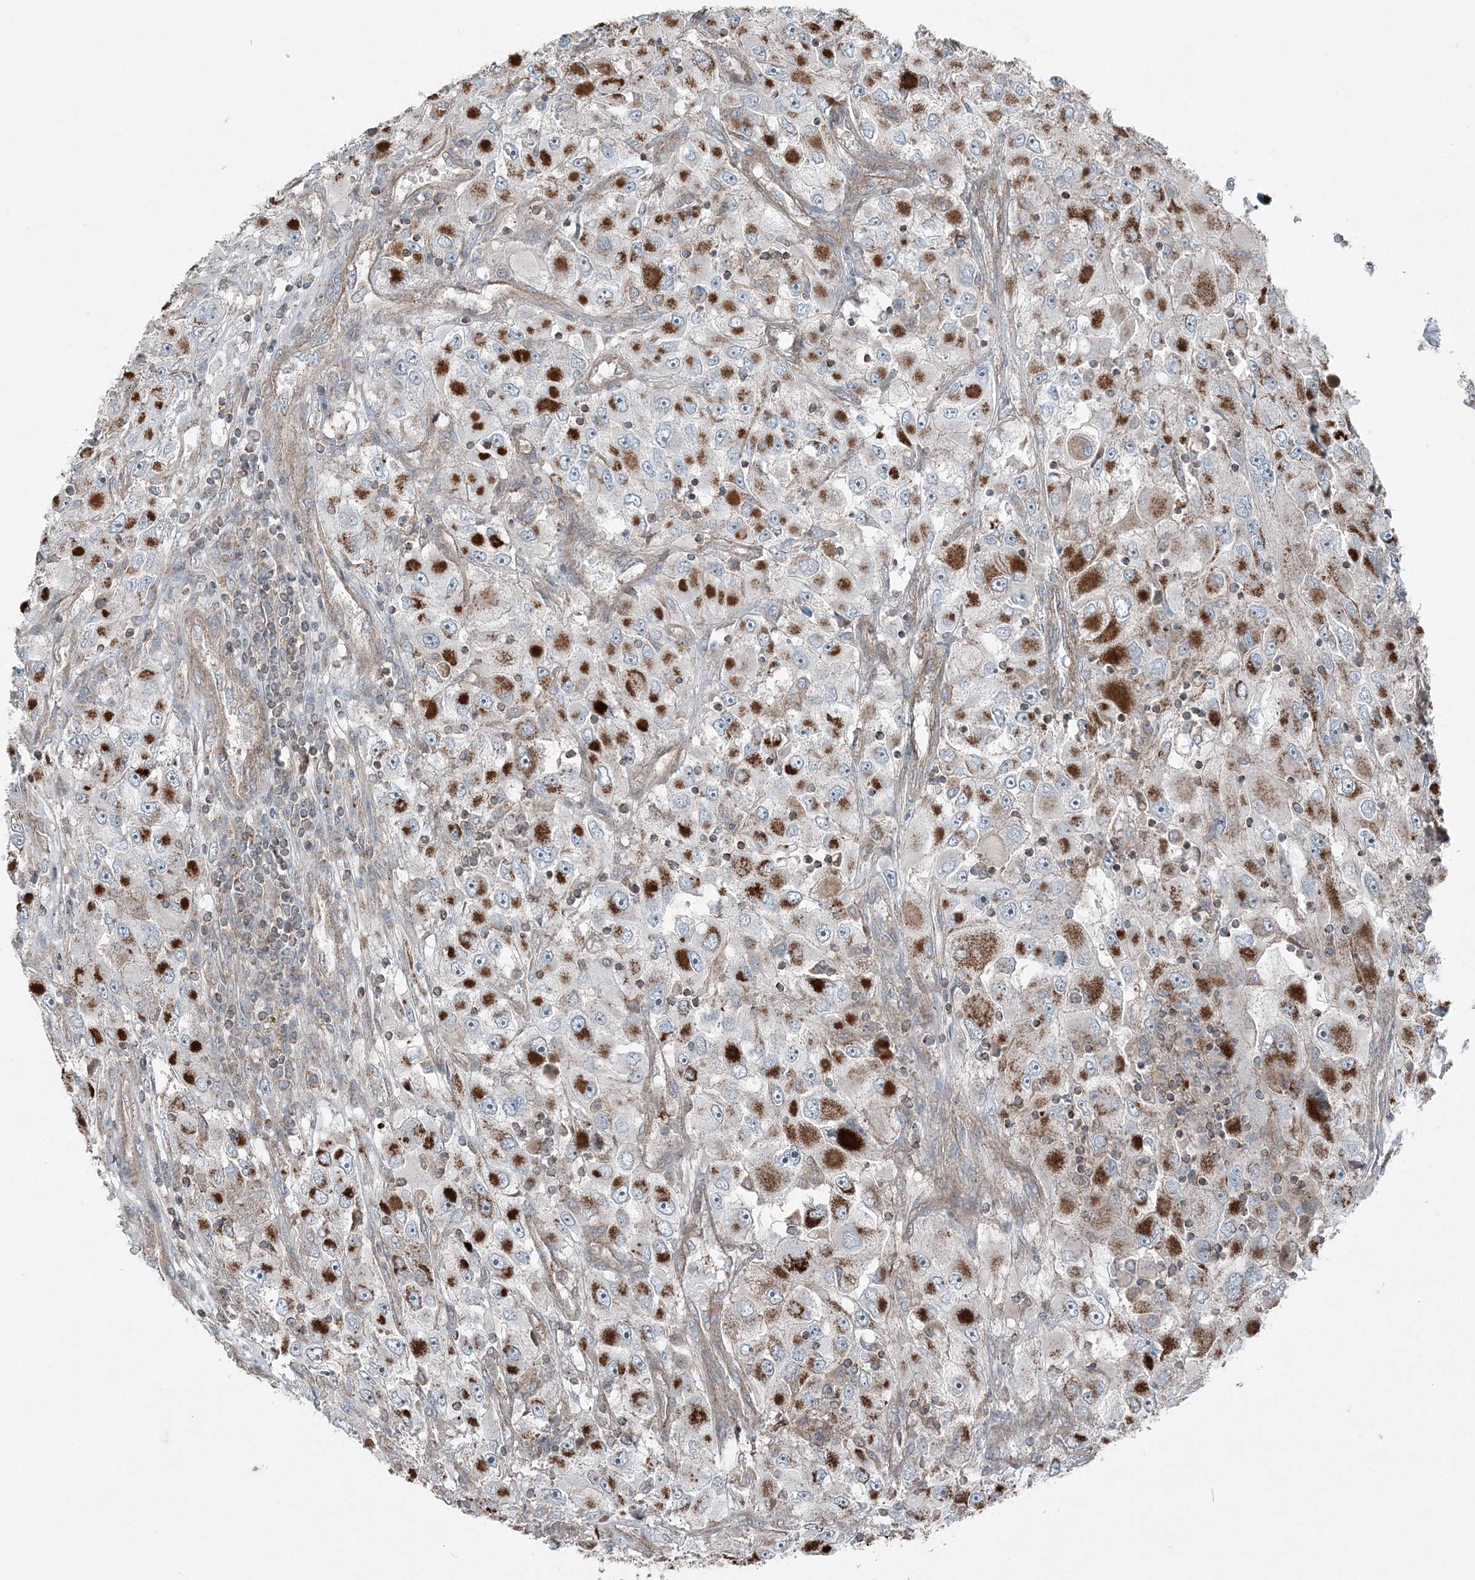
{"staining": {"intensity": "moderate", "quantity": ">75%", "location": "cytoplasmic/membranous"}, "tissue": "renal cancer", "cell_type": "Tumor cells", "image_type": "cancer", "snomed": [{"axis": "morphology", "description": "Adenocarcinoma, NOS"}, {"axis": "topography", "description": "Kidney"}], "caption": "DAB immunohistochemical staining of human renal cancer (adenocarcinoma) demonstrates moderate cytoplasmic/membranous protein staining in approximately >75% of tumor cells.", "gene": "KY", "patient": {"sex": "female", "age": 52}}